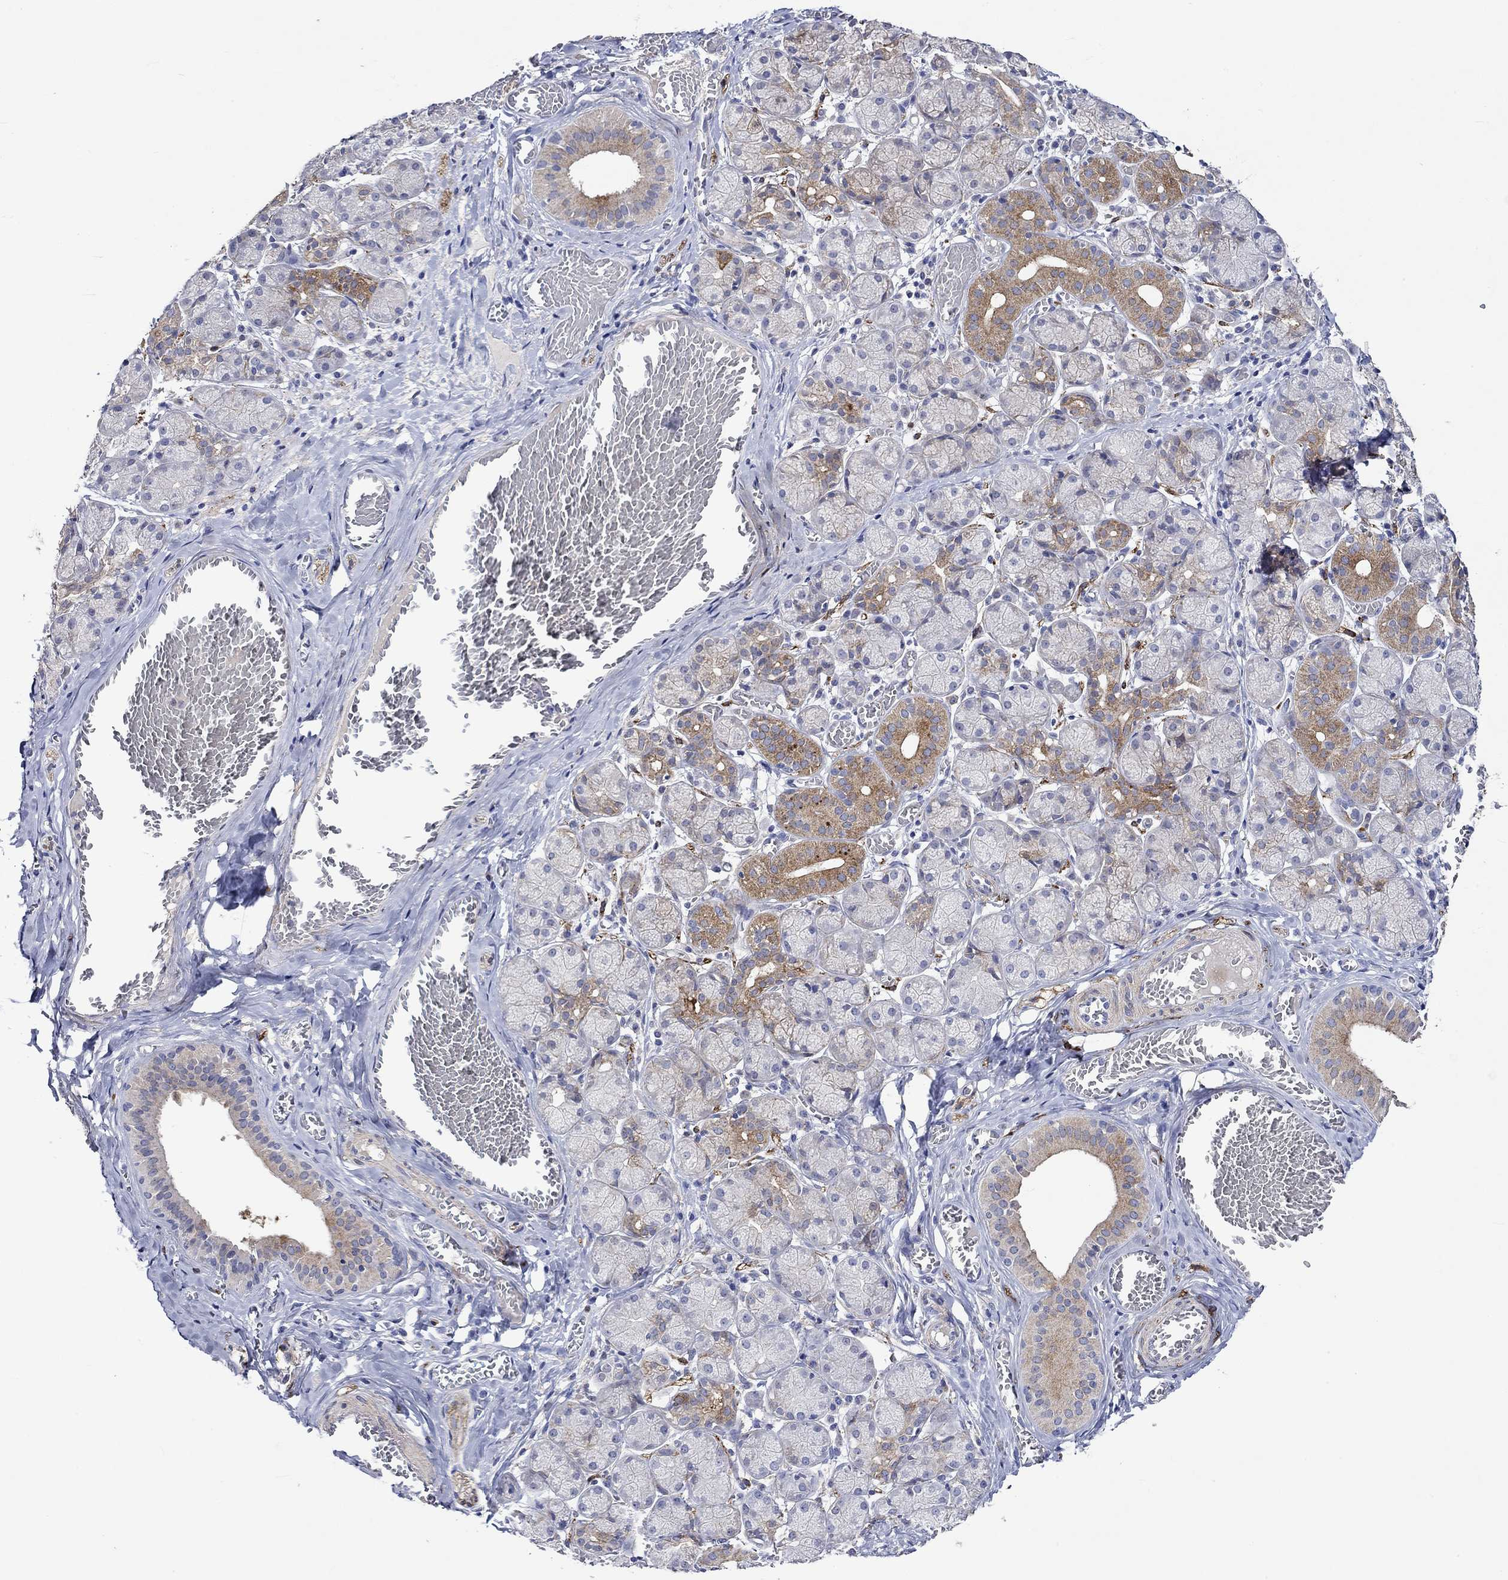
{"staining": {"intensity": "strong", "quantity": "<25%", "location": "cytoplasmic/membranous"}, "tissue": "salivary gland", "cell_type": "Glandular cells", "image_type": "normal", "snomed": [{"axis": "morphology", "description": "Normal tissue, NOS"}, {"axis": "topography", "description": "Salivary gland"}, {"axis": "topography", "description": "Peripheral nerve tissue"}], "caption": "Protein expression analysis of benign salivary gland displays strong cytoplasmic/membranous staining in approximately <25% of glandular cells.", "gene": "CRYAB", "patient": {"sex": "female", "age": 24}}